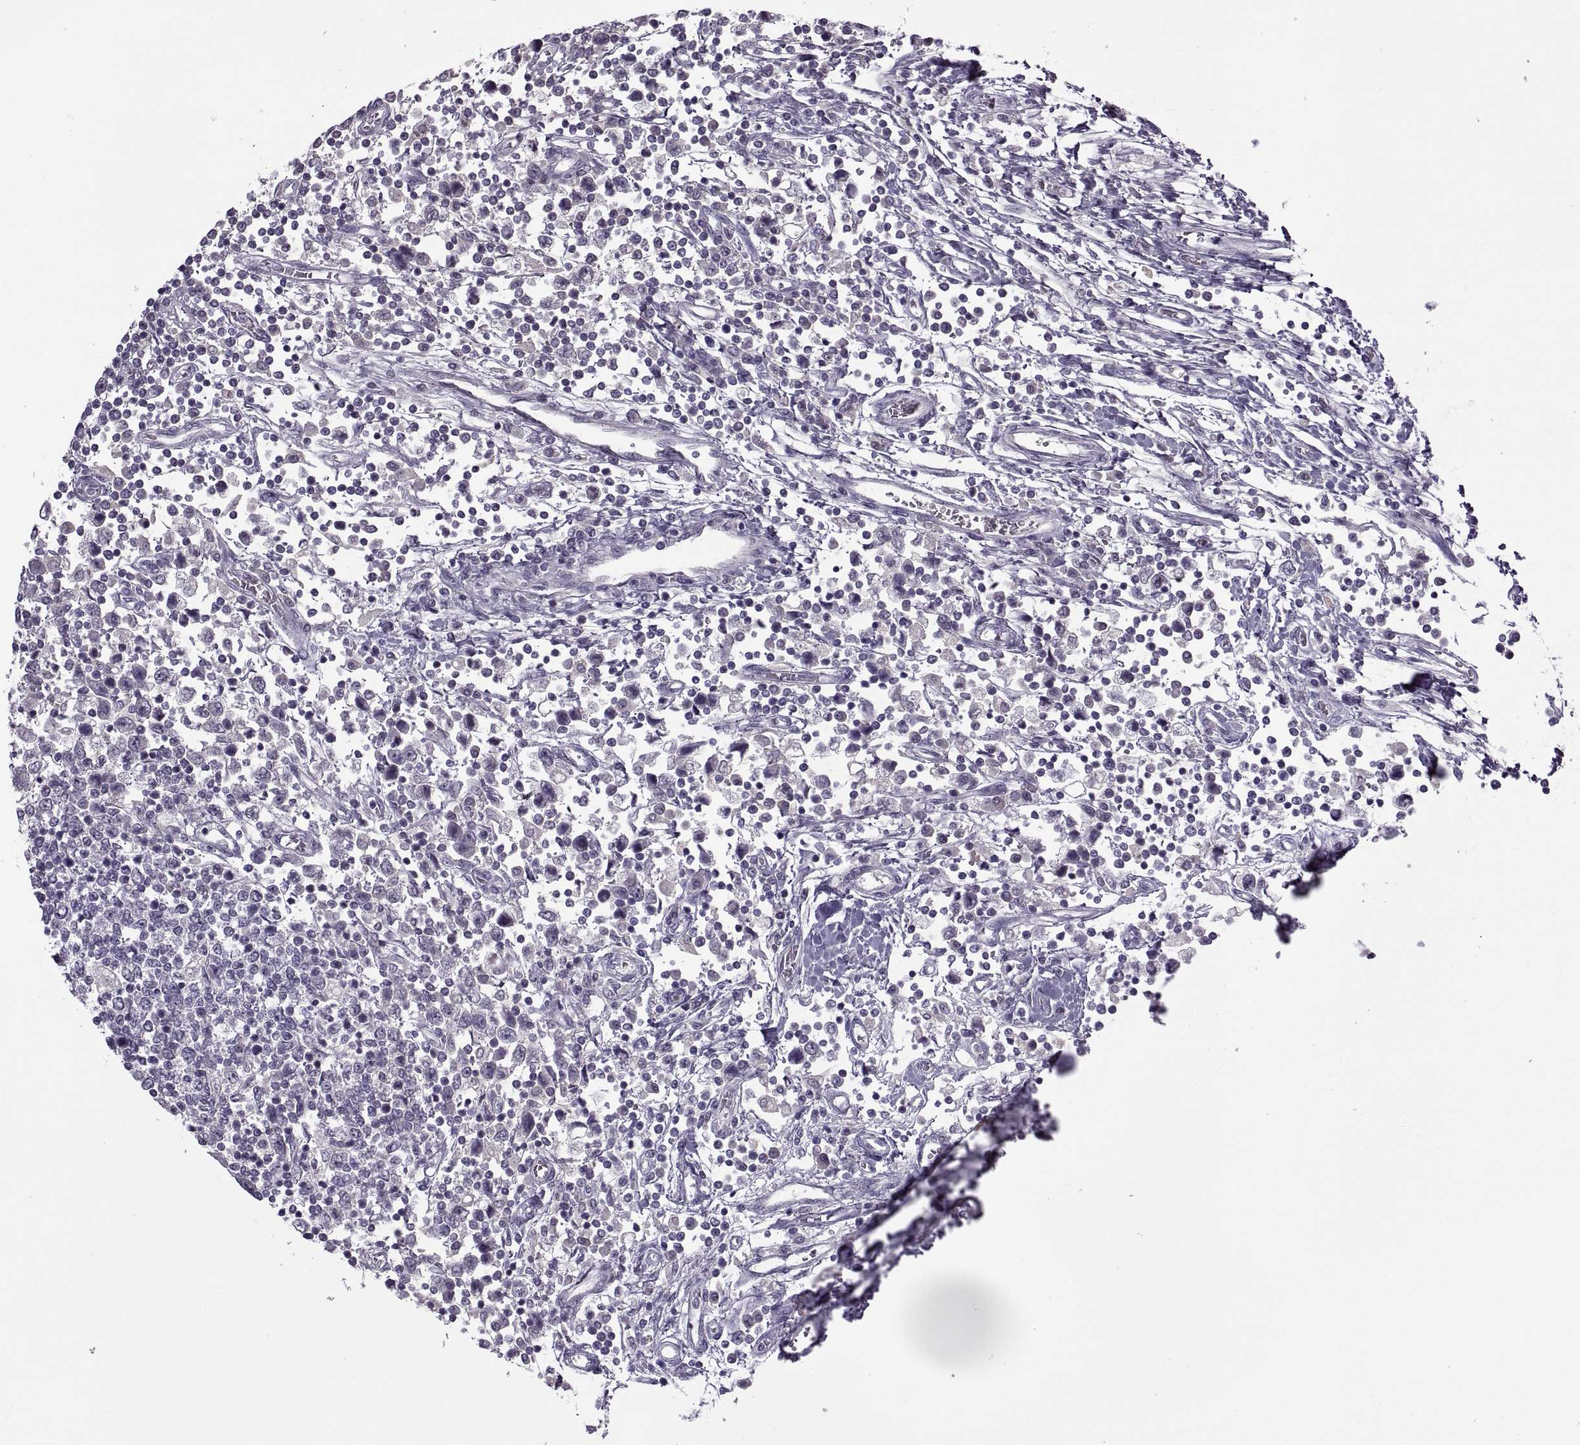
{"staining": {"intensity": "negative", "quantity": "none", "location": "none"}, "tissue": "testis cancer", "cell_type": "Tumor cells", "image_type": "cancer", "snomed": [{"axis": "morphology", "description": "Seminoma, NOS"}, {"axis": "topography", "description": "Testis"}], "caption": "An immunohistochemistry (IHC) histopathology image of seminoma (testis) is shown. There is no staining in tumor cells of seminoma (testis).", "gene": "RSPH6A", "patient": {"sex": "male", "age": 34}}